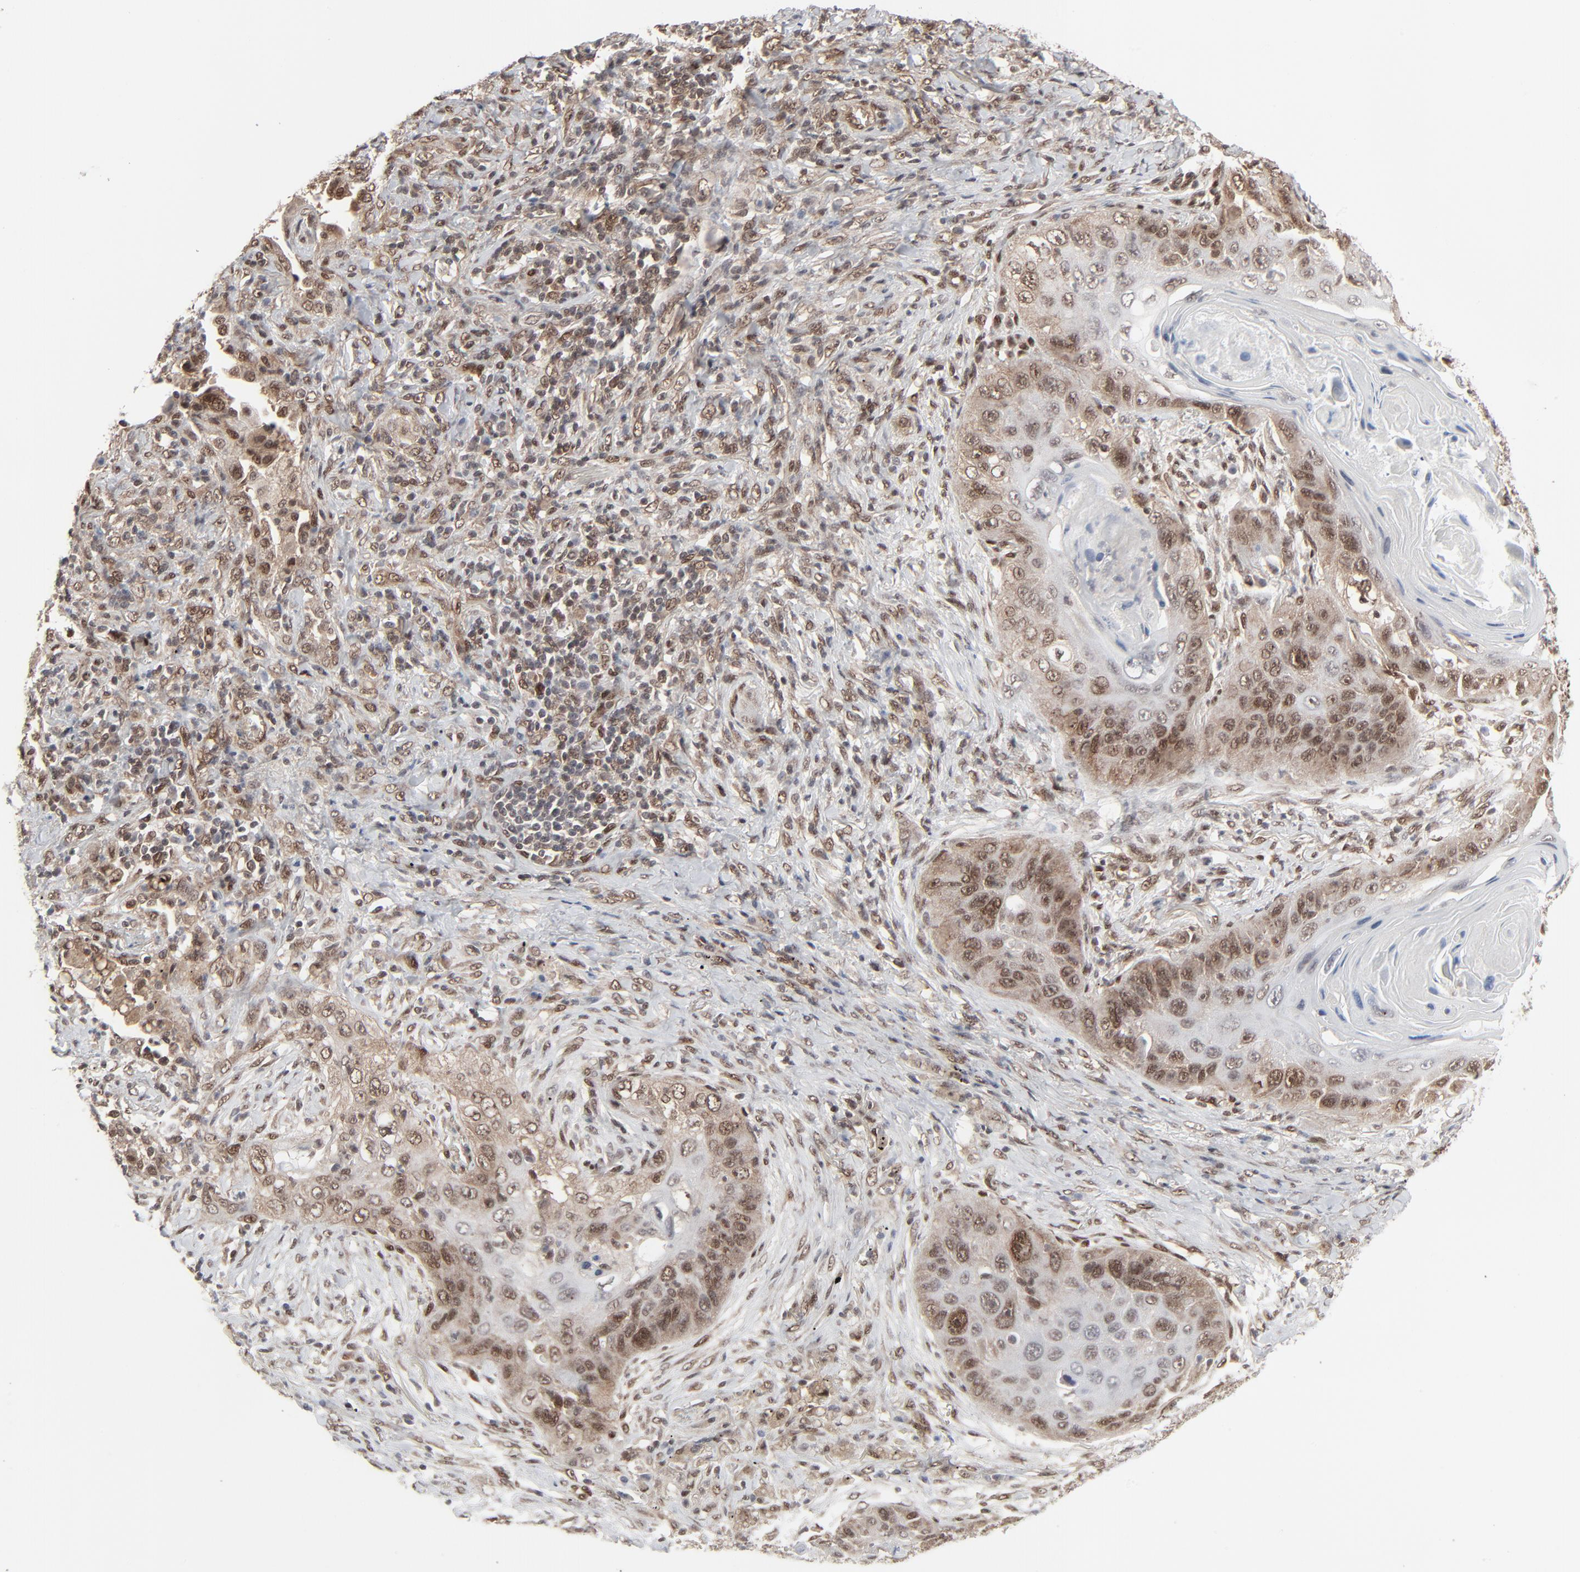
{"staining": {"intensity": "weak", "quantity": "25%-75%", "location": "cytoplasmic/membranous,nuclear"}, "tissue": "lung cancer", "cell_type": "Tumor cells", "image_type": "cancer", "snomed": [{"axis": "morphology", "description": "Squamous cell carcinoma, NOS"}, {"axis": "topography", "description": "Lung"}], "caption": "A high-resolution micrograph shows immunohistochemistry (IHC) staining of lung squamous cell carcinoma, which displays weak cytoplasmic/membranous and nuclear staining in about 25%-75% of tumor cells.", "gene": "AKT1", "patient": {"sex": "female", "age": 67}}